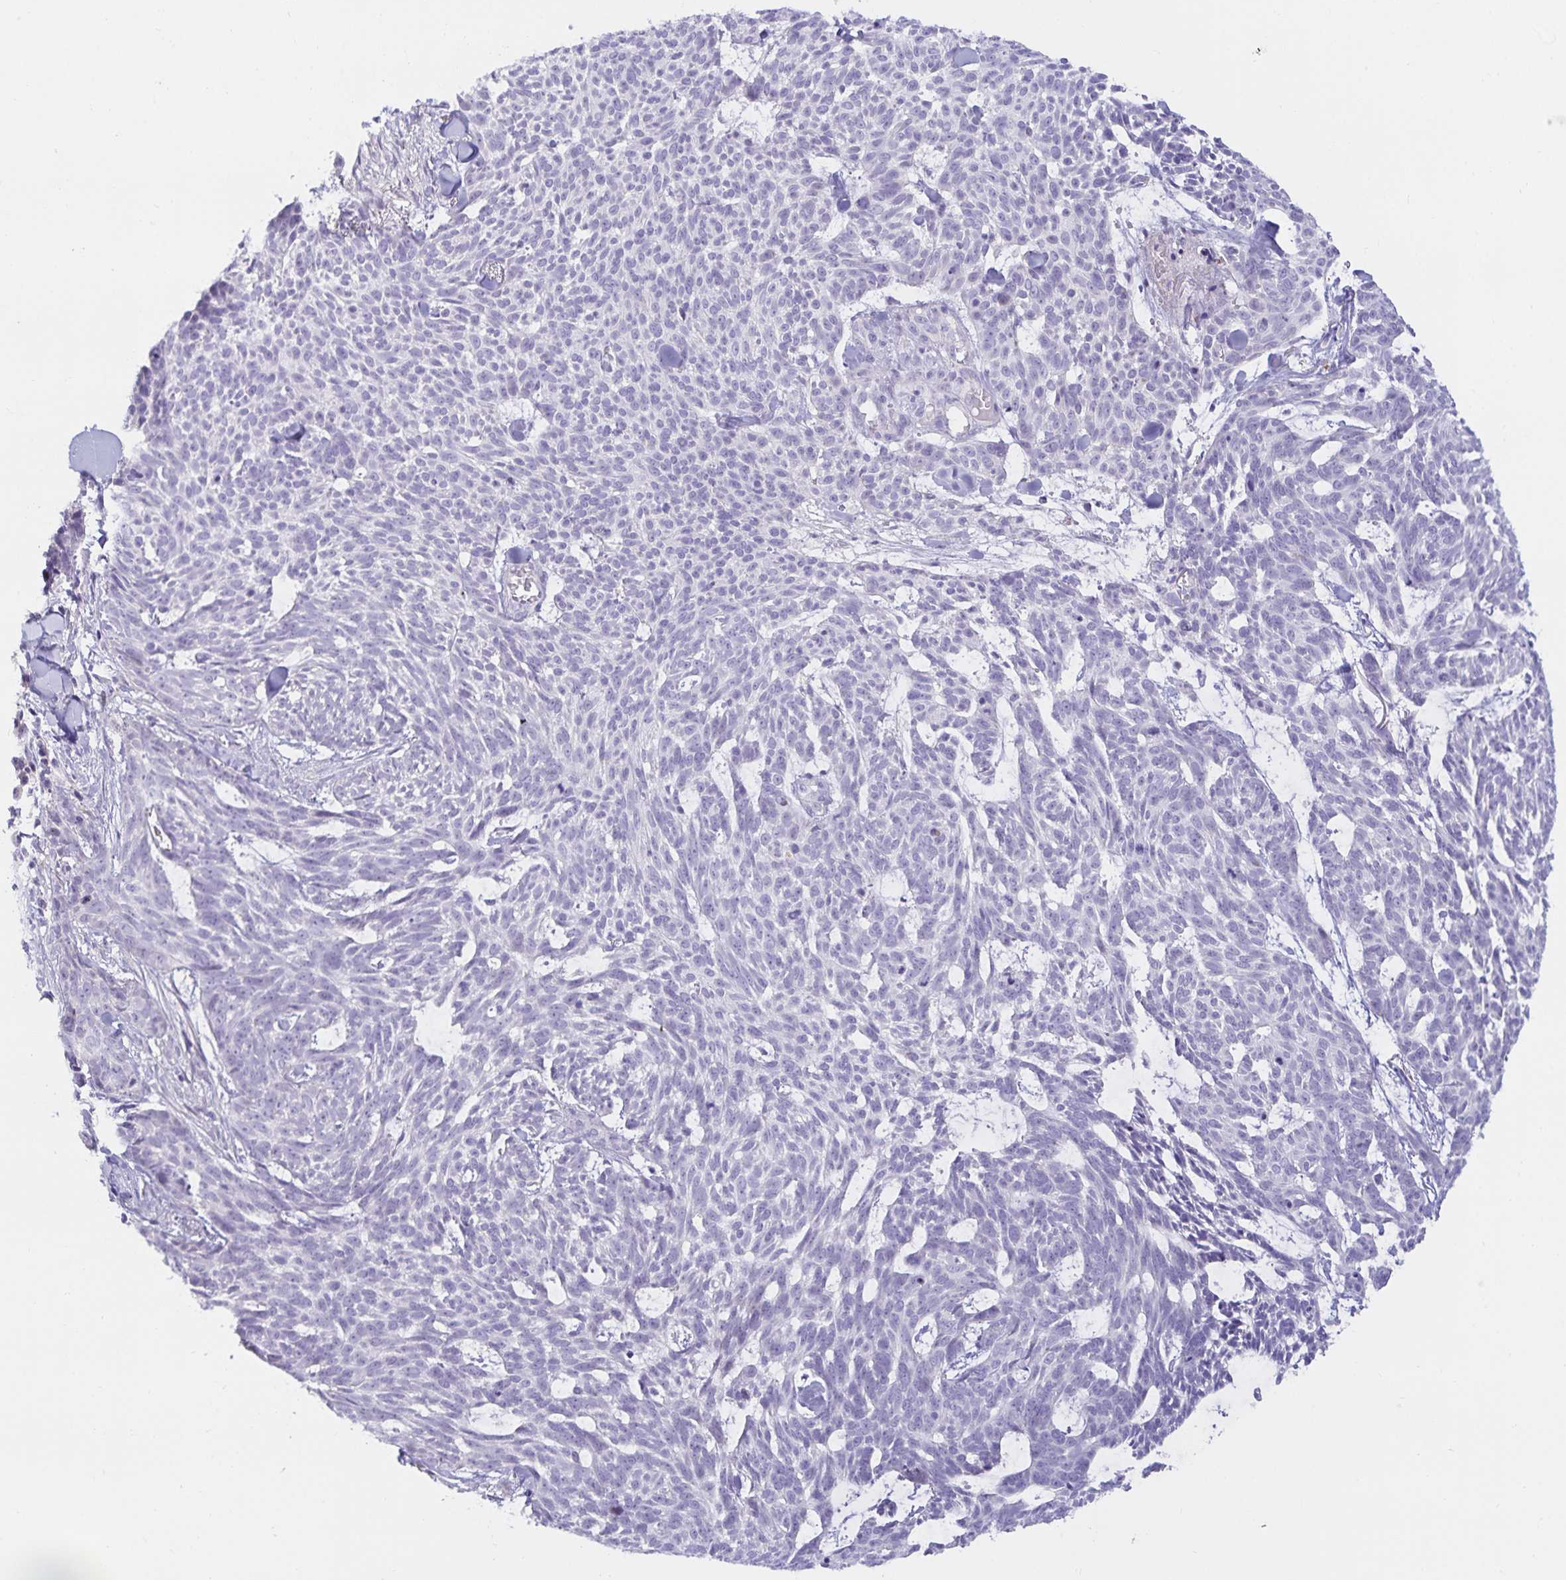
{"staining": {"intensity": "negative", "quantity": "none", "location": "none"}, "tissue": "skin cancer", "cell_type": "Tumor cells", "image_type": "cancer", "snomed": [{"axis": "morphology", "description": "Basal cell carcinoma"}, {"axis": "topography", "description": "Skin"}], "caption": "A micrograph of human skin basal cell carcinoma is negative for staining in tumor cells.", "gene": "SPAG4", "patient": {"sex": "female", "age": 93}}